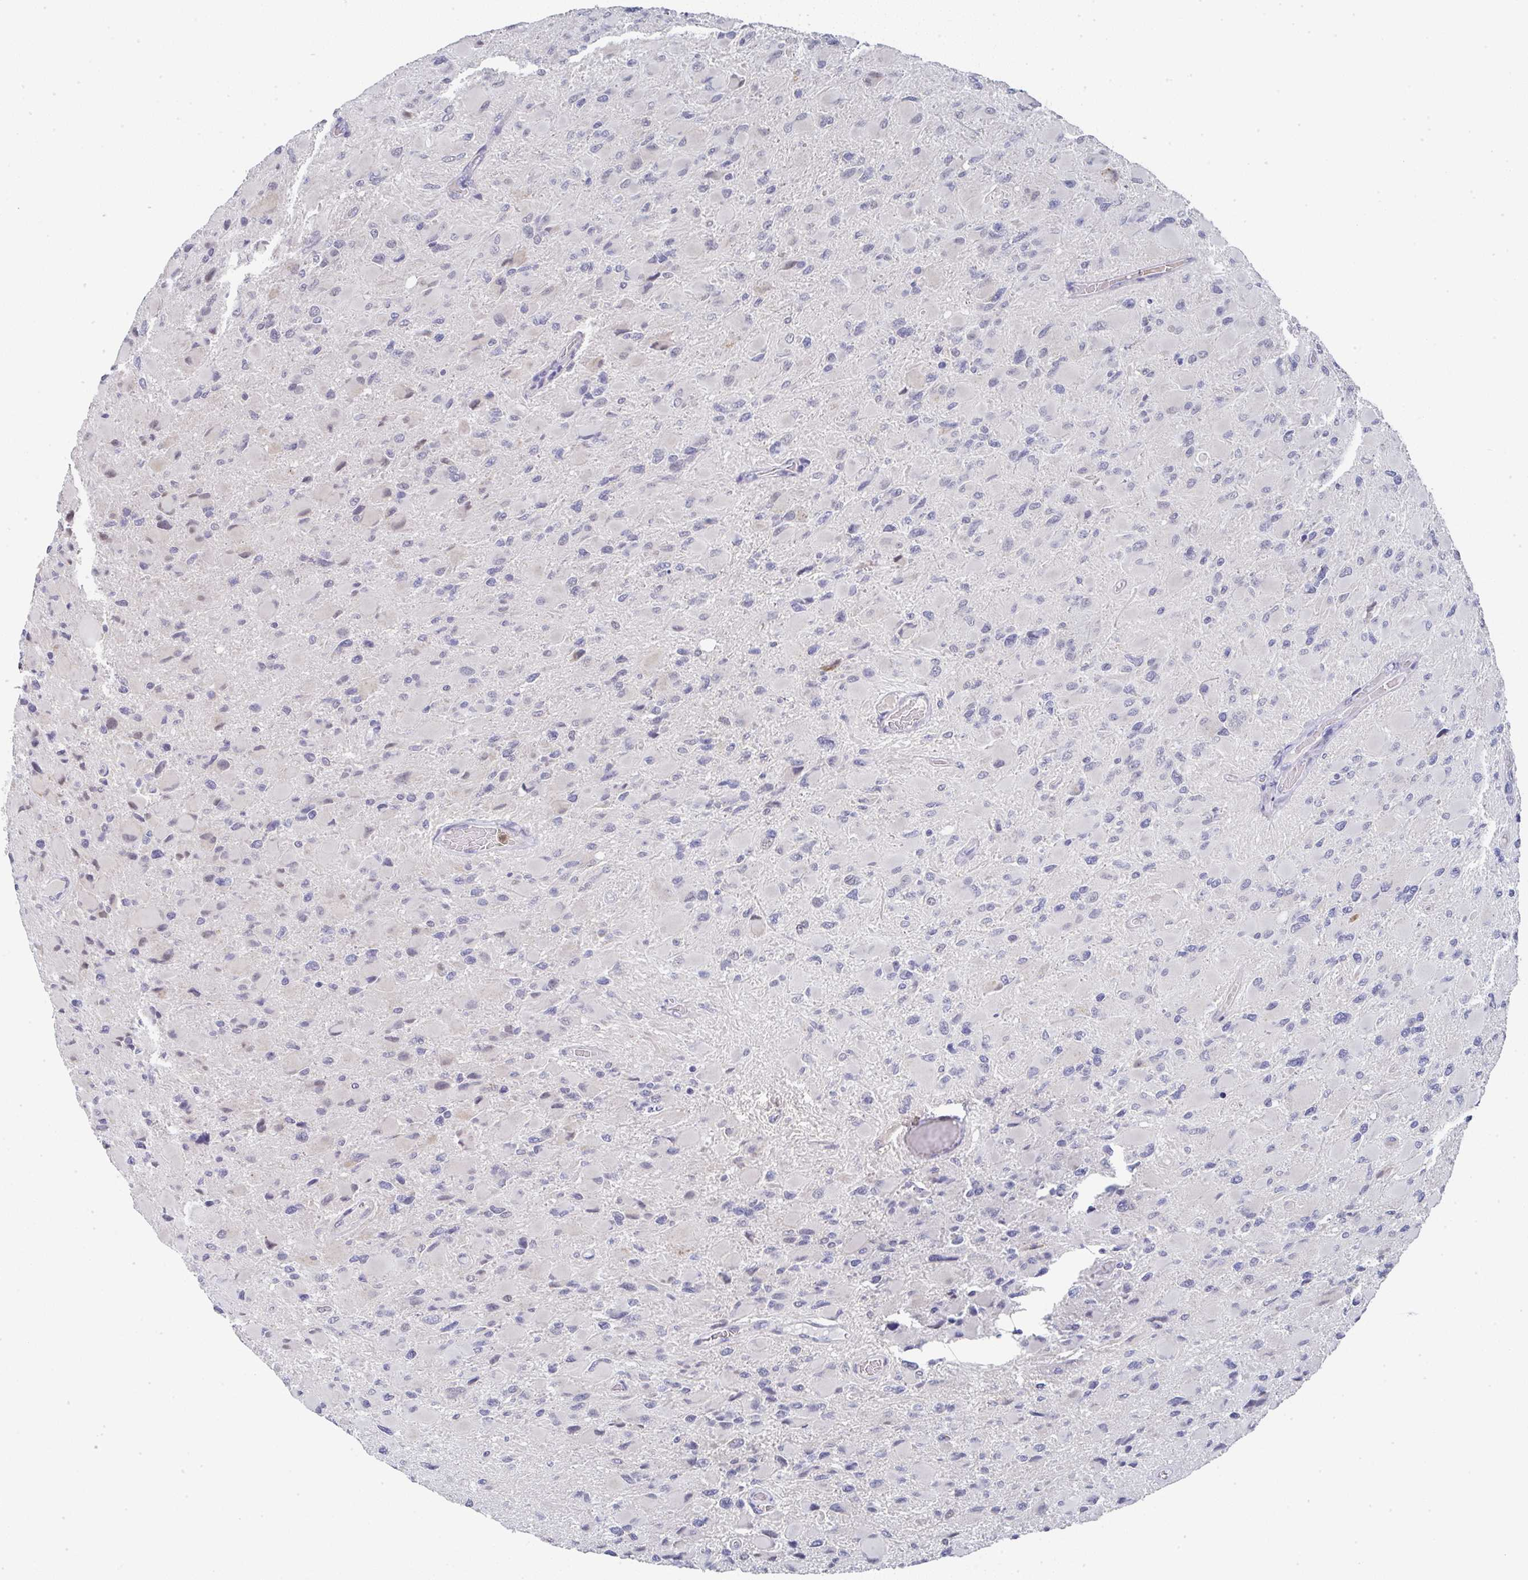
{"staining": {"intensity": "negative", "quantity": "none", "location": "none"}, "tissue": "glioma", "cell_type": "Tumor cells", "image_type": "cancer", "snomed": [{"axis": "morphology", "description": "Glioma, malignant, High grade"}, {"axis": "topography", "description": "Cerebral cortex"}], "caption": "Tumor cells show no significant protein expression in glioma.", "gene": "NCF1", "patient": {"sex": "female", "age": 36}}